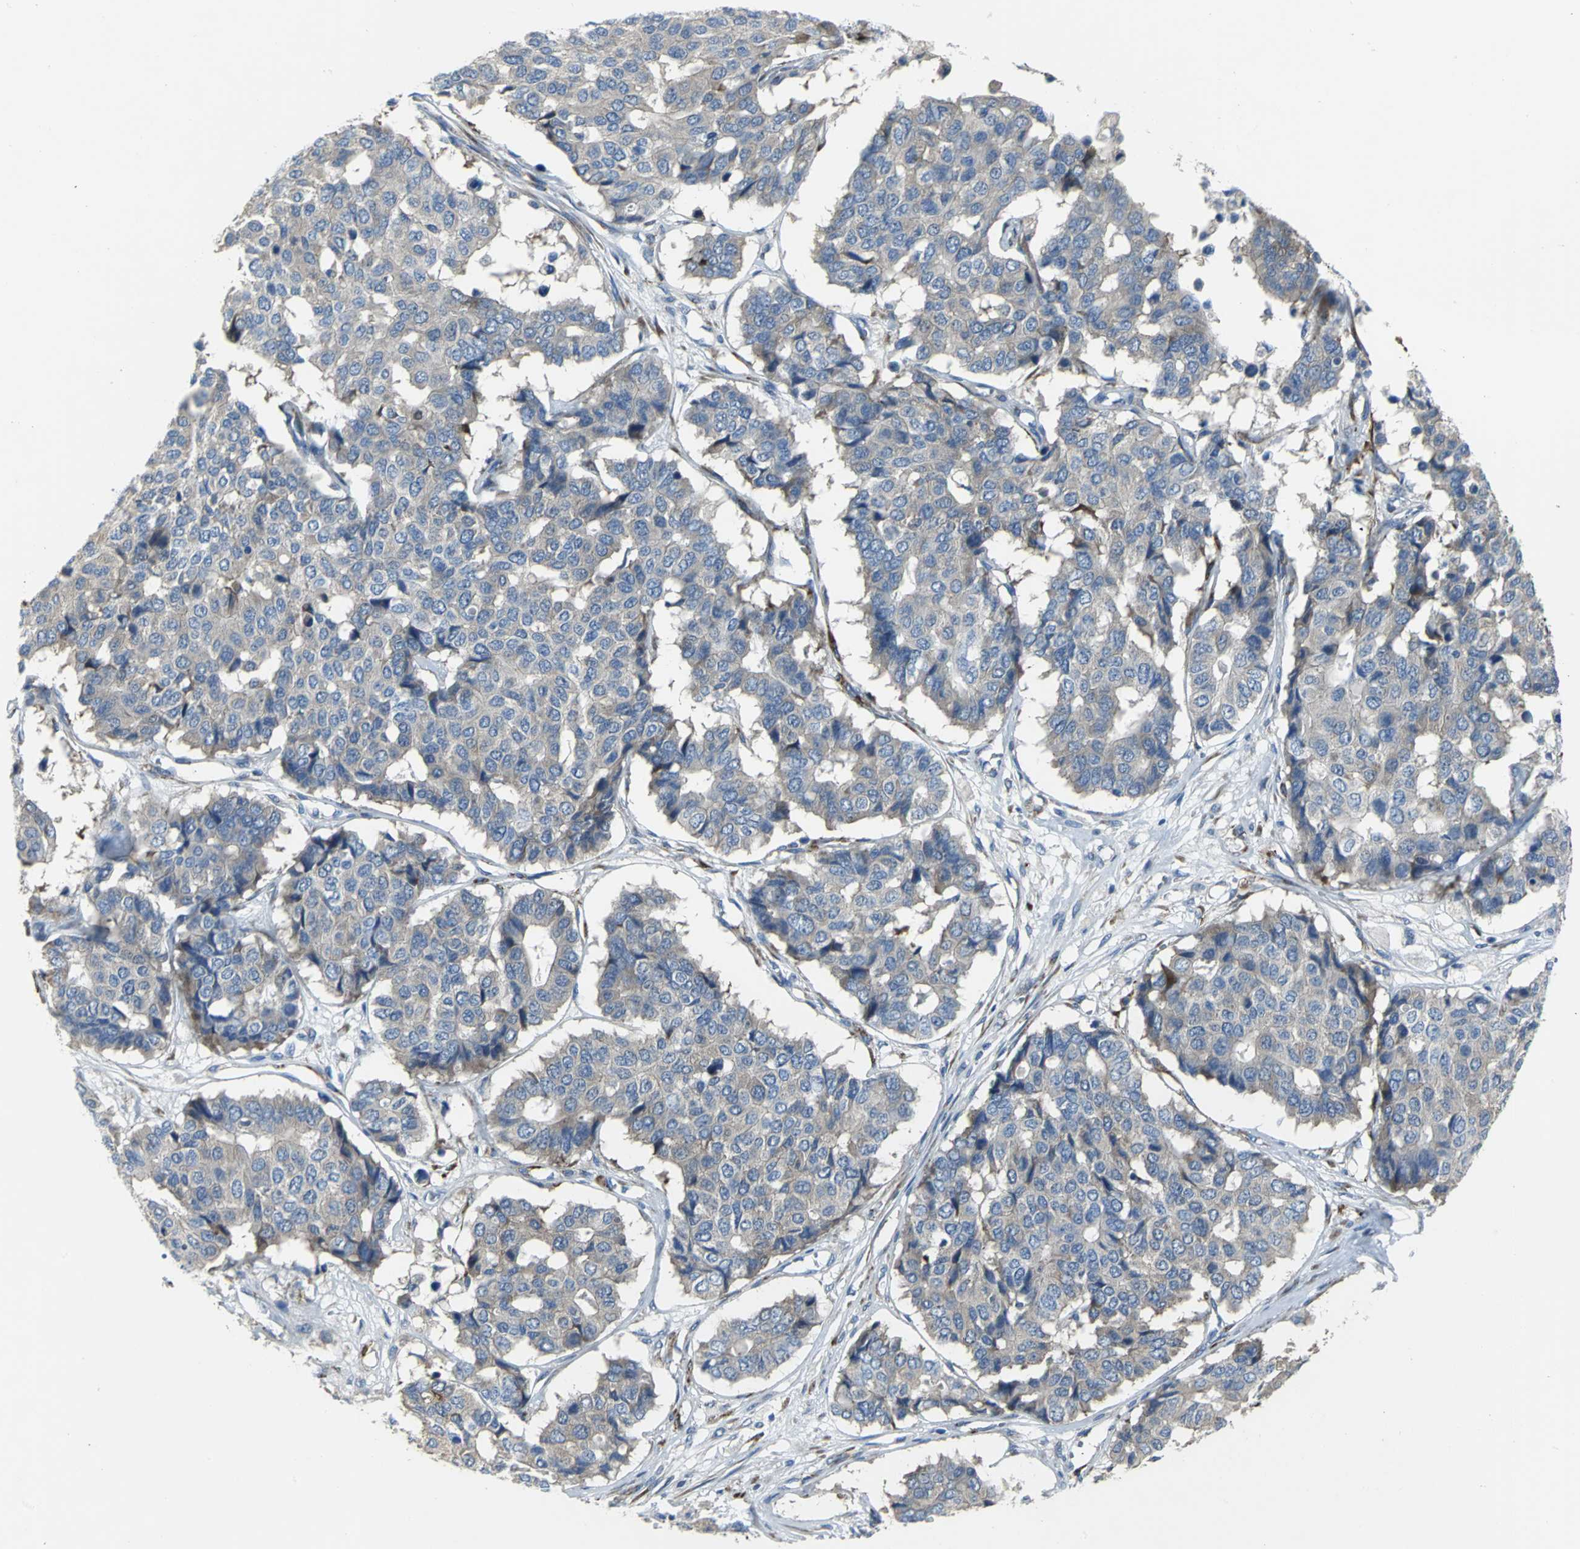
{"staining": {"intensity": "weak", "quantity": "25%-75%", "location": "cytoplasmic/membranous"}, "tissue": "pancreatic cancer", "cell_type": "Tumor cells", "image_type": "cancer", "snomed": [{"axis": "morphology", "description": "Adenocarcinoma, NOS"}, {"axis": "topography", "description": "Pancreas"}], "caption": "Protein expression analysis of pancreatic cancer displays weak cytoplasmic/membranous positivity in approximately 25%-75% of tumor cells.", "gene": "EIF5A", "patient": {"sex": "male", "age": 50}}